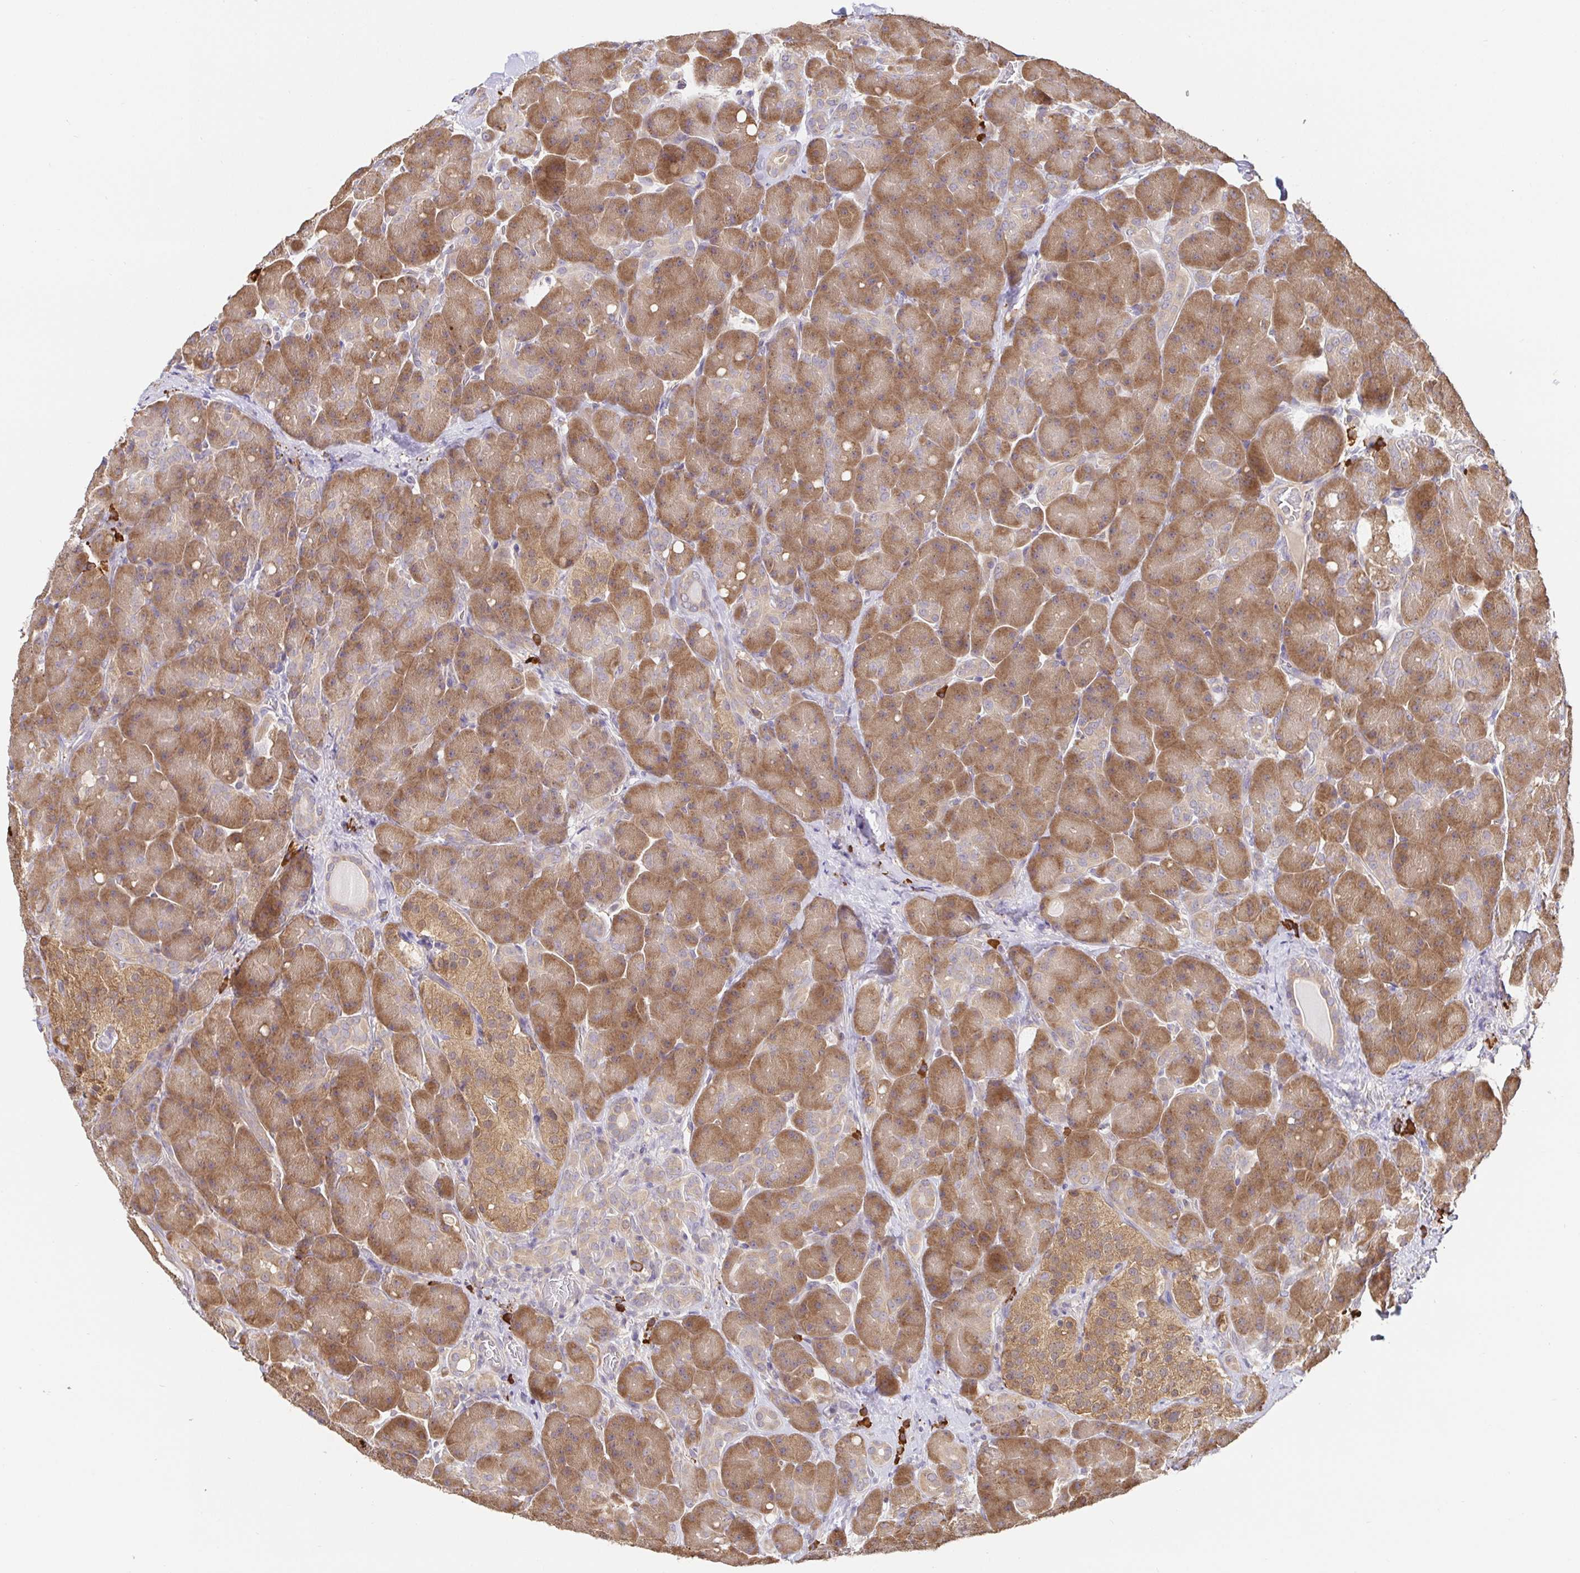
{"staining": {"intensity": "moderate", "quantity": ">75%", "location": "cytoplasmic/membranous"}, "tissue": "pancreas", "cell_type": "Exocrine glandular cells", "image_type": "normal", "snomed": [{"axis": "morphology", "description": "Normal tissue, NOS"}, {"axis": "topography", "description": "Pancreas"}], "caption": "A brown stain shows moderate cytoplasmic/membranous staining of a protein in exocrine glandular cells of unremarkable human pancreas.", "gene": "HAGH", "patient": {"sex": "male", "age": 55}}